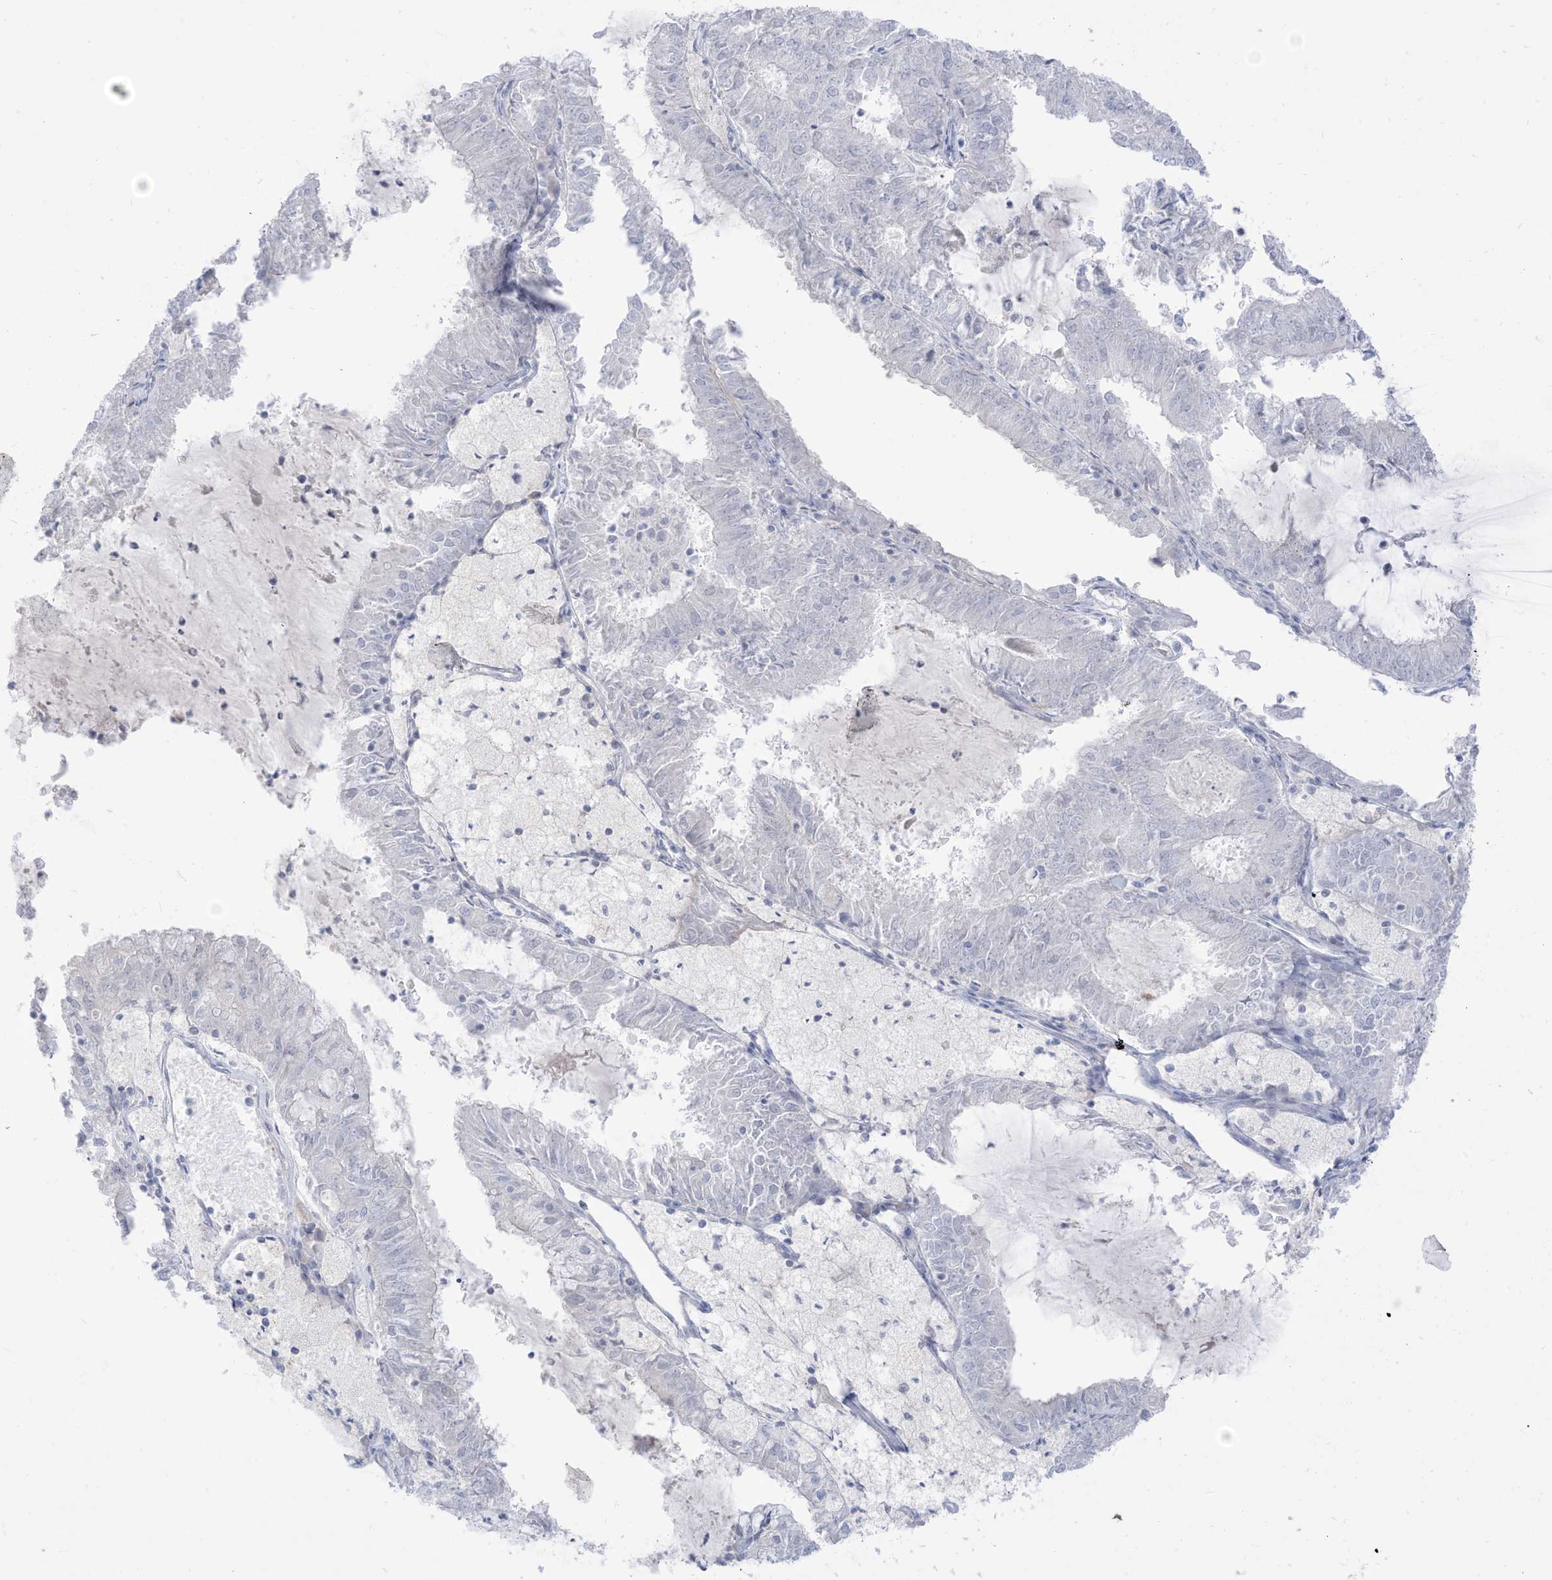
{"staining": {"intensity": "negative", "quantity": "none", "location": "none"}, "tissue": "endometrial cancer", "cell_type": "Tumor cells", "image_type": "cancer", "snomed": [{"axis": "morphology", "description": "Adenocarcinoma, NOS"}, {"axis": "topography", "description": "Endometrium"}], "caption": "IHC of endometrial cancer (adenocarcinoma) demonstrates no expression in tumor cells.", "gene": "OGT", "patient": {"sex": "female", "age": 57}}